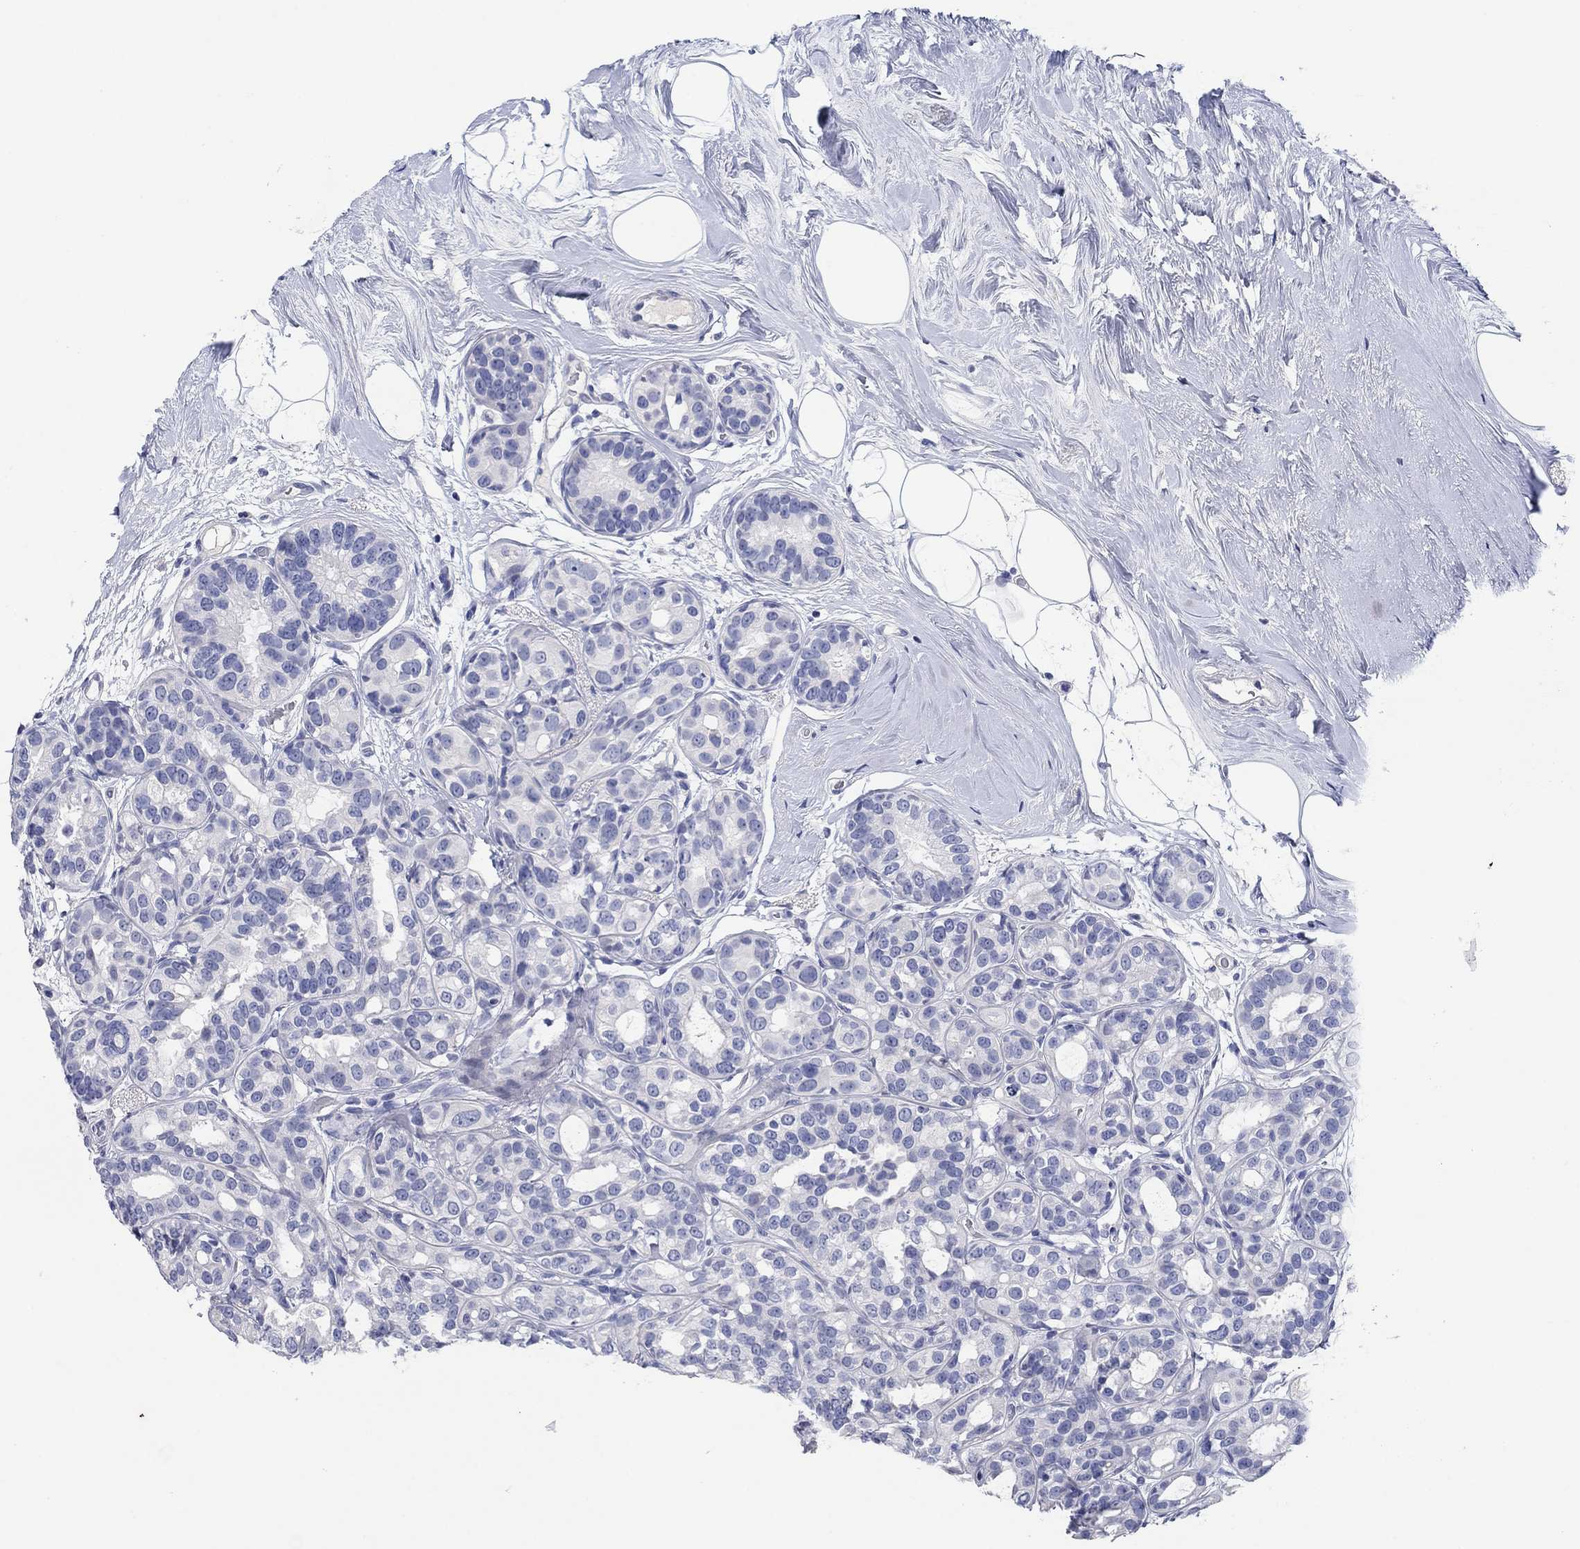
{"staining": {"intensity": "negative", "quantity": "none", "location": "none"}, "tissue": "breast cancer", "cell_type": "Tumor cells", "image_type": "cancer", "snomed": [{"axis": "morphology", "description": "Duct carcinoma"}, {"axis": "topography", "description": "Breast"}], "caption": "A high-resolution image shows immunohistochemistry staining of breast cancer, which exhibits no significant staining in tumor cells.", "gene": "POU5F1", "patient": {"sex": "female", "age": 55}}